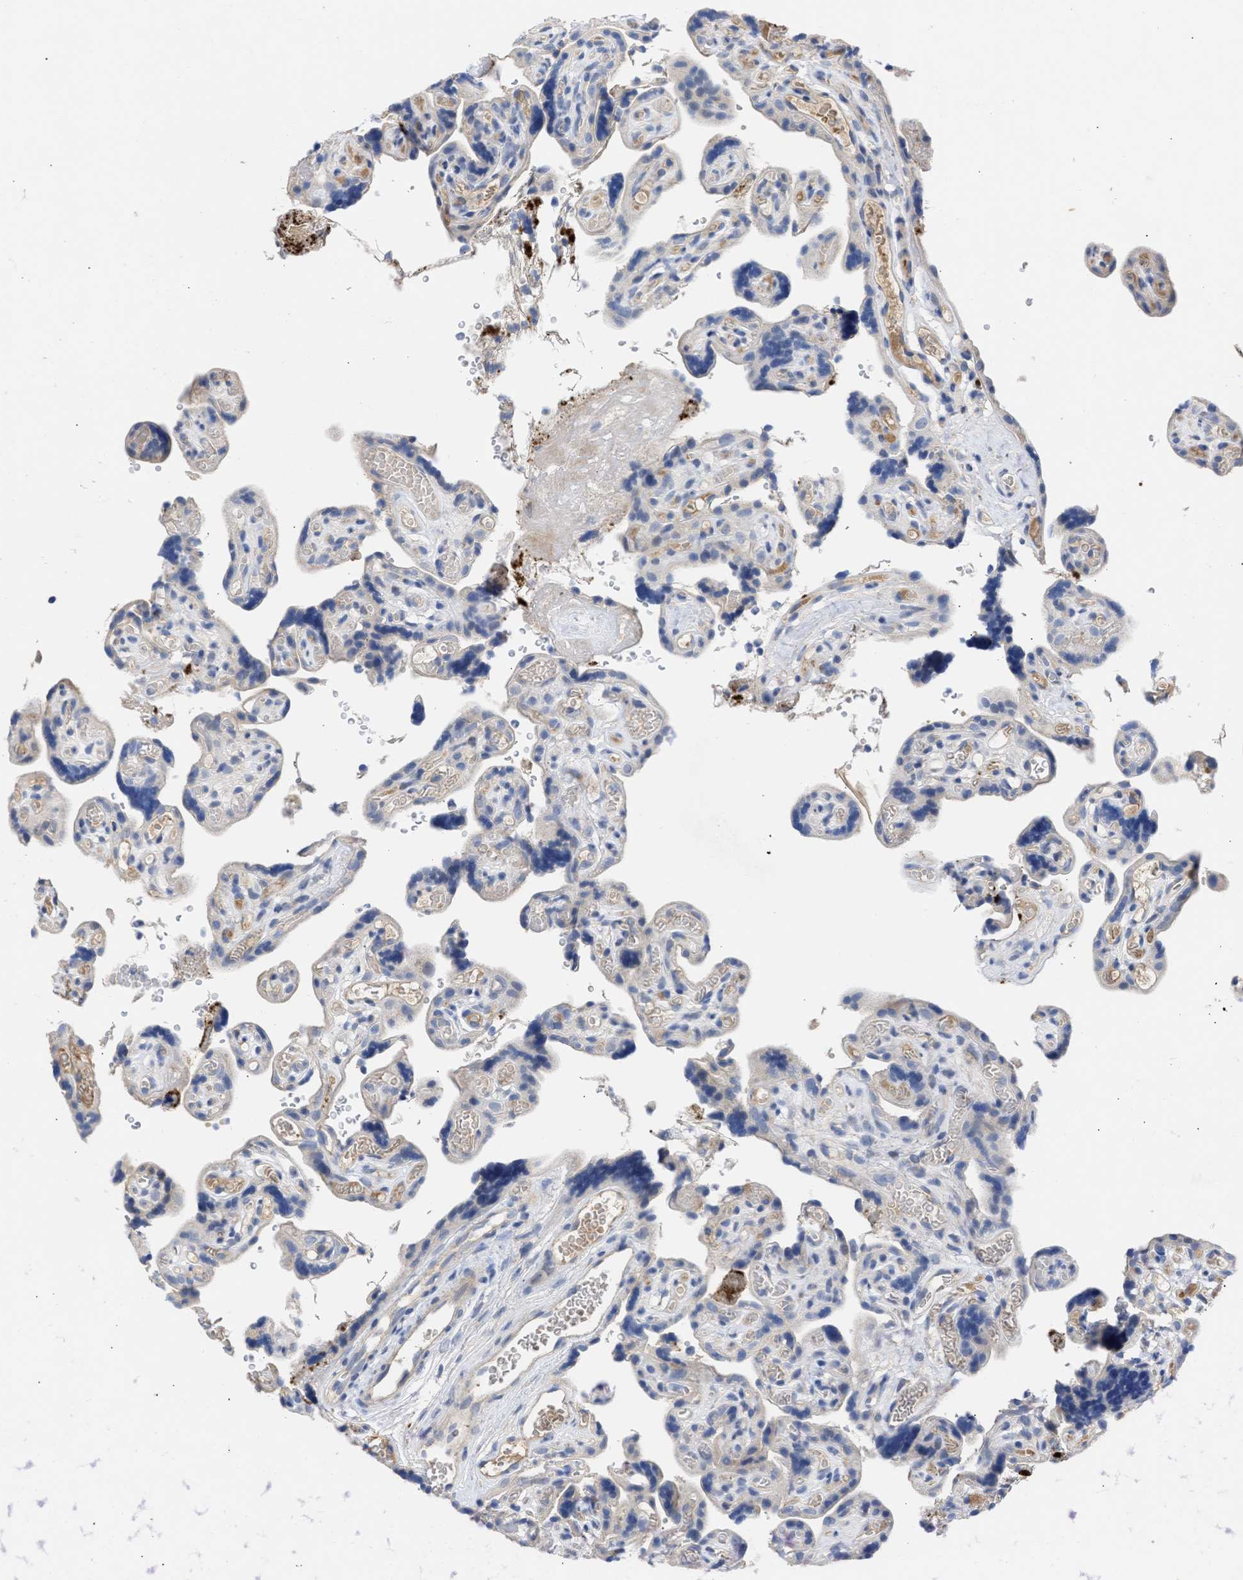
{"staining": {"intensity": "weak", "quantity": "<25%", "location": "cytoplasmic/membranous"}, "tissue": "placenta", "cell_type": "Decidual cells", "image_type": "normal", "snomed": [{"axis": "morphology", "description": "Normal tissue, NOS"}, {"axis": "topography", "description": "Placenta"}], "caption": "Placenta was stained to show a protein in brown. There is no significant positivity in decidual cells.", "gene": "ARHGEF4", "patient": {"sex": "female", "age": 30}}